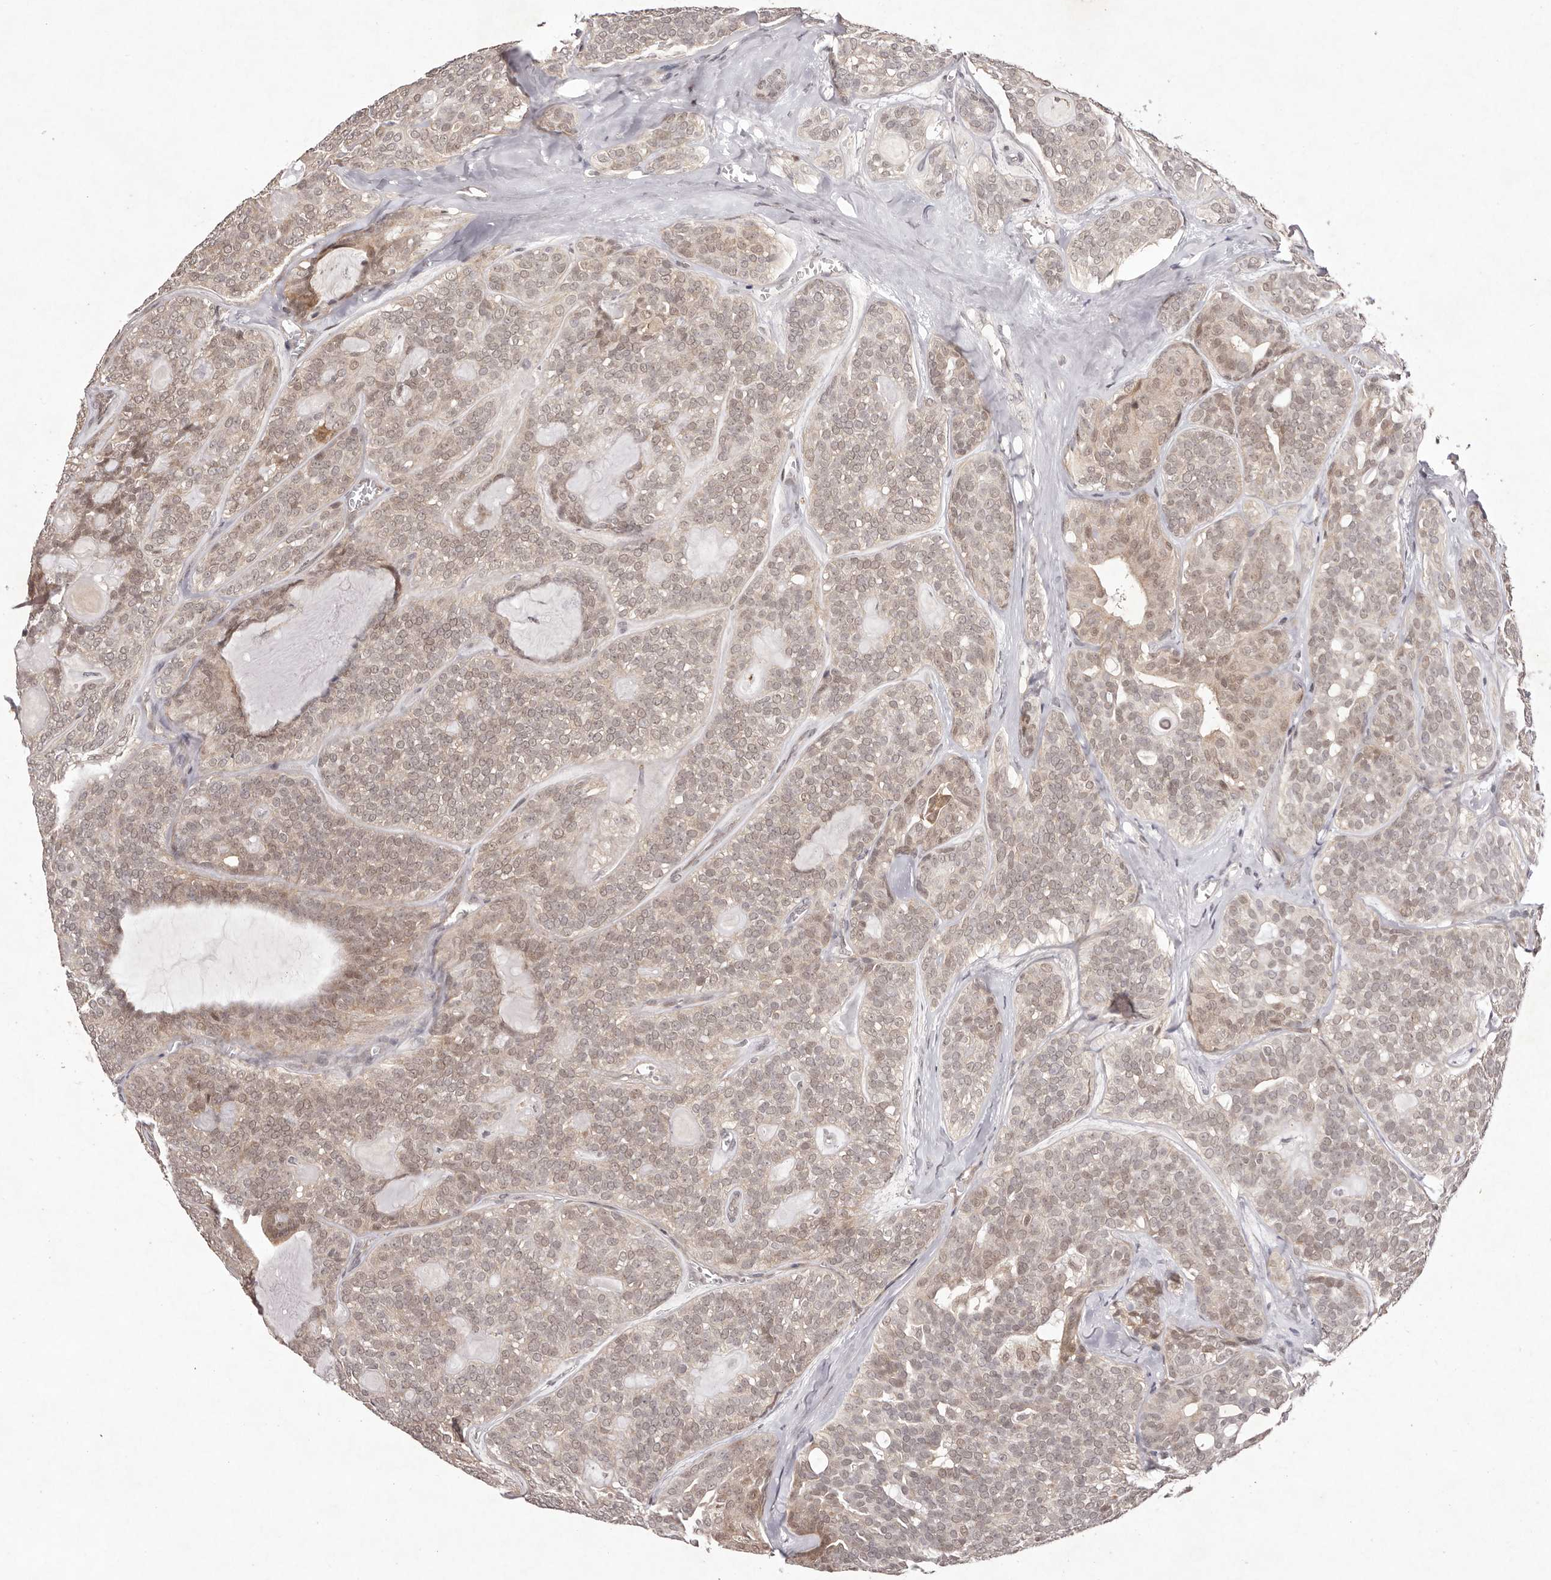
{"staining": {"intensity": "weak", "quantity": ">75%", "location": "cytoplasmic/membranous,nuclear"}, "tissue": "head and neck cancer", "cell_type": "Tumor cells", "image_type": "cancer", "snomed": [{"axis": "morphology", "description": "Adenocarcinoma, NOS"}, {"axis": "topography", "description": "Head-Neck"}], "caption": "Weak cytoplasmic/membranous and nuclear protein positivity is identified in about >75% of tumor cells in head and neck cancer.", "gene": "BUD31", "patient": {"sex": "male", "age": 66}}